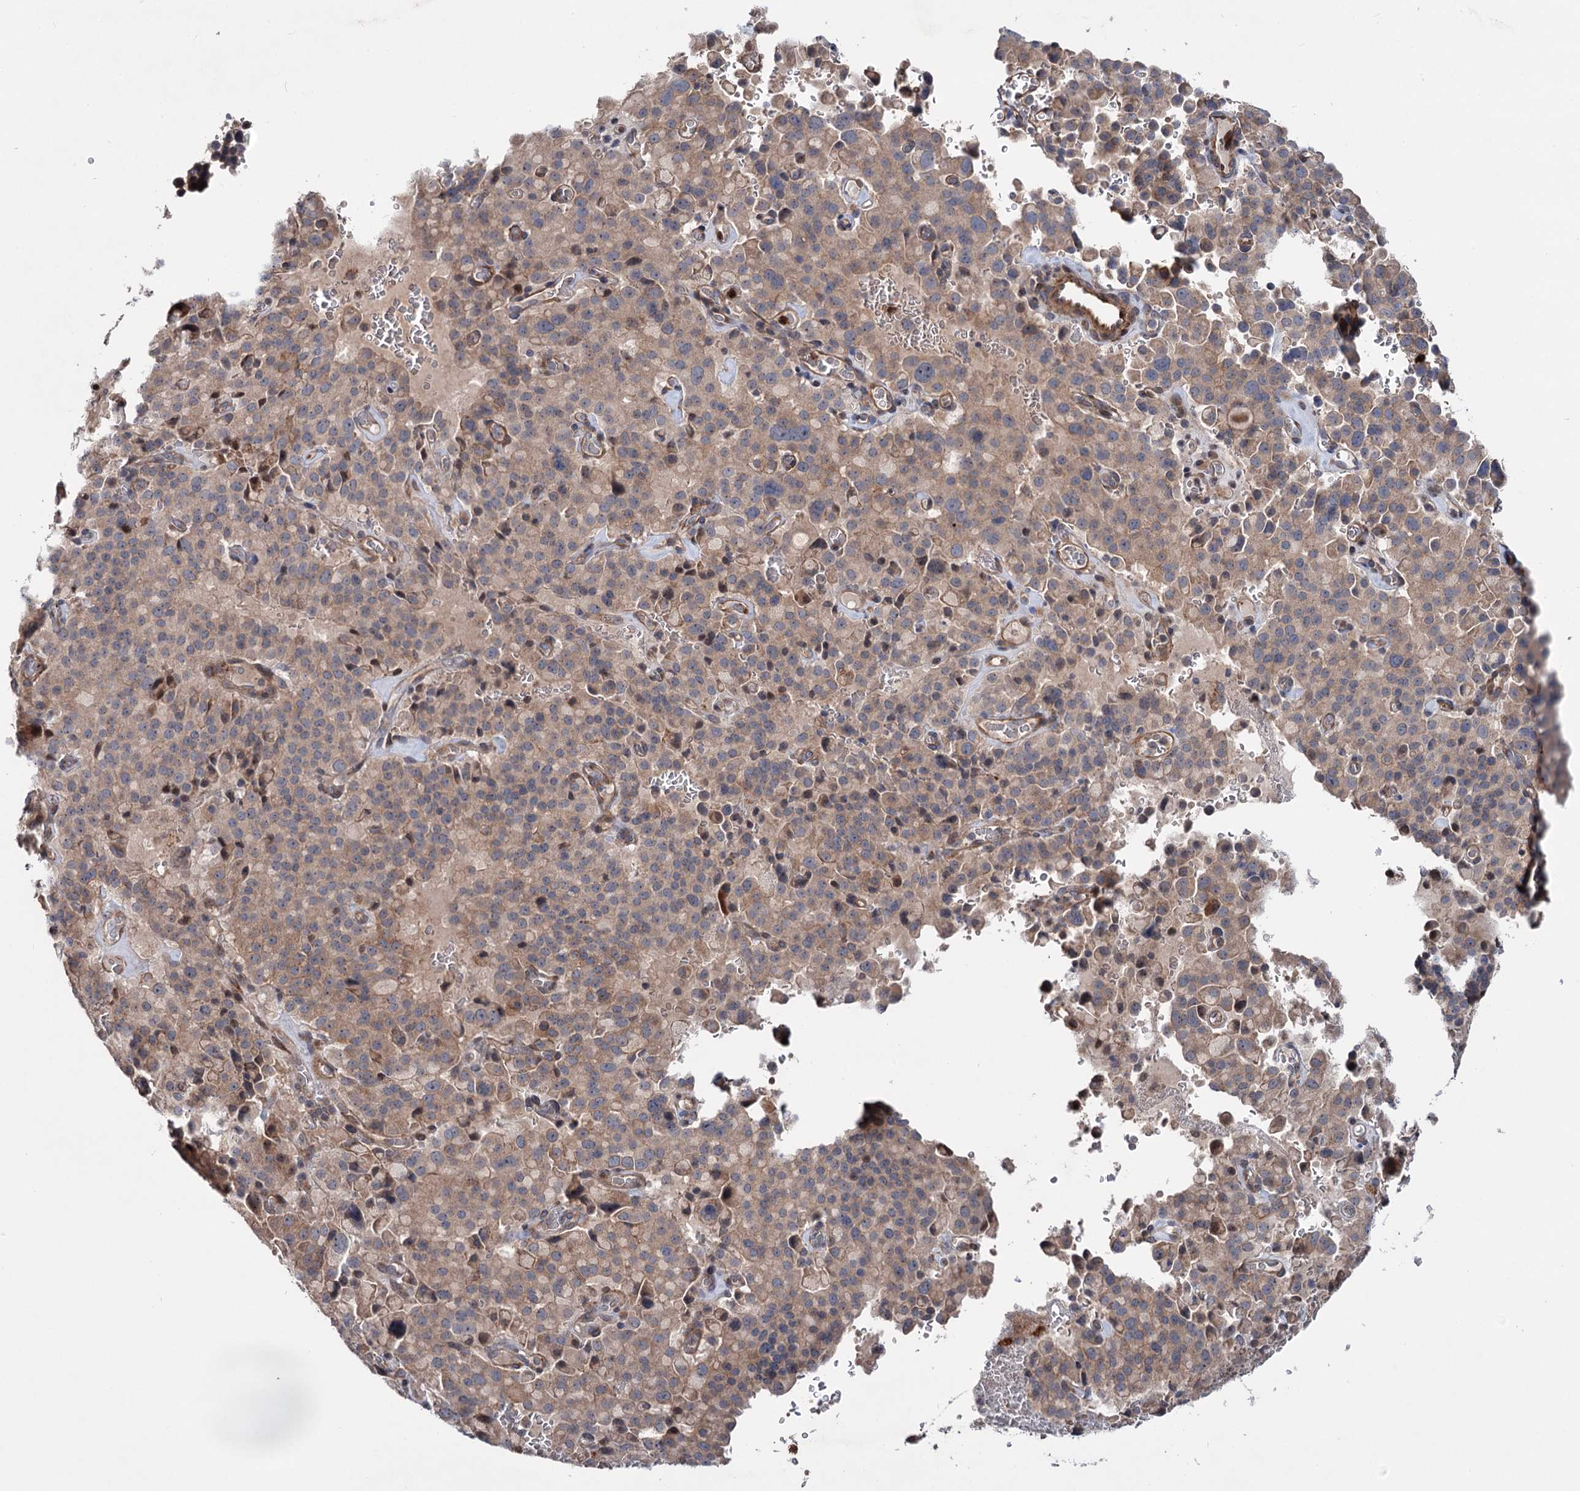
{"staining": {"intensity": "moderate", "quantity": ">75%", "location": "cytoplasmic/membranous"}, "tissue": "pancreatic cancer", "cell_type": "Tumor cells", "image_type": "cancer", "snomed": [{"axis": "morphology", "description": "Adenocarcinoma, NOS"}, {"axis": "topography", "description": "Pancreas"}], "caption": "Adenocarcinoma (pancreatic) stained for a protein (brown) displays moderate cytoplasmic/membranous positive positivity in about >75% of tumor cells.", "gene": "PTDSS2", "patient": {"sex": "male", "age": 65}}